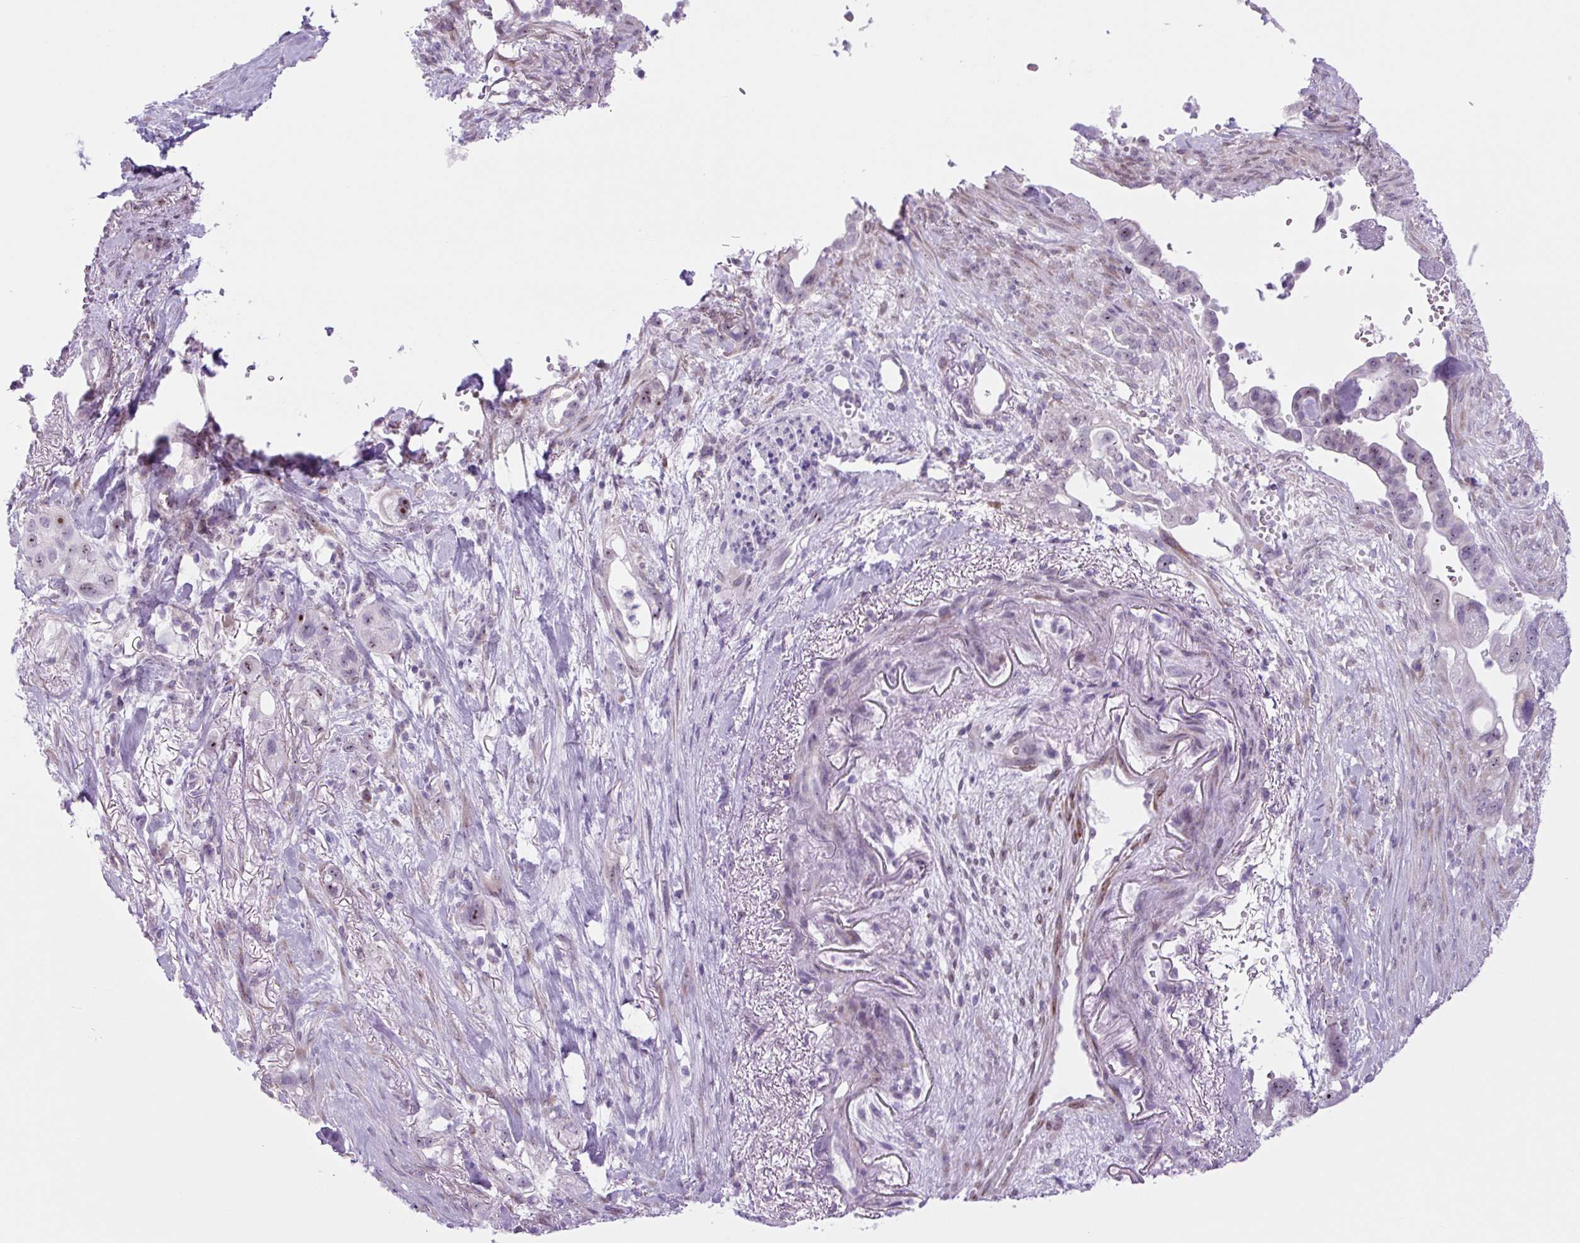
{"staining": {"intensity": "moderate", "quantity": "<25%", "location": "nuclear"}, "tissue": "pancreatic cancer", "cell_type": "Tumor cells", "image_type": "cancer", "snomed": [{"axis": "morphology", "description": "Adenocarcinoma, NOS"}, {"axis": "topography", "description": "Pancreas"}], "caption": "Protein staining shows moderate nuclear staining in approximately <25% of tumor cells in pancreatic cancer (adenocarcinoma). (DAB (3,3'-diaminobenzidine) IHC with brightfield microscopy, high magnification).", "gene": "RRS1", "patient": {"sex": "male", "age": 44}}